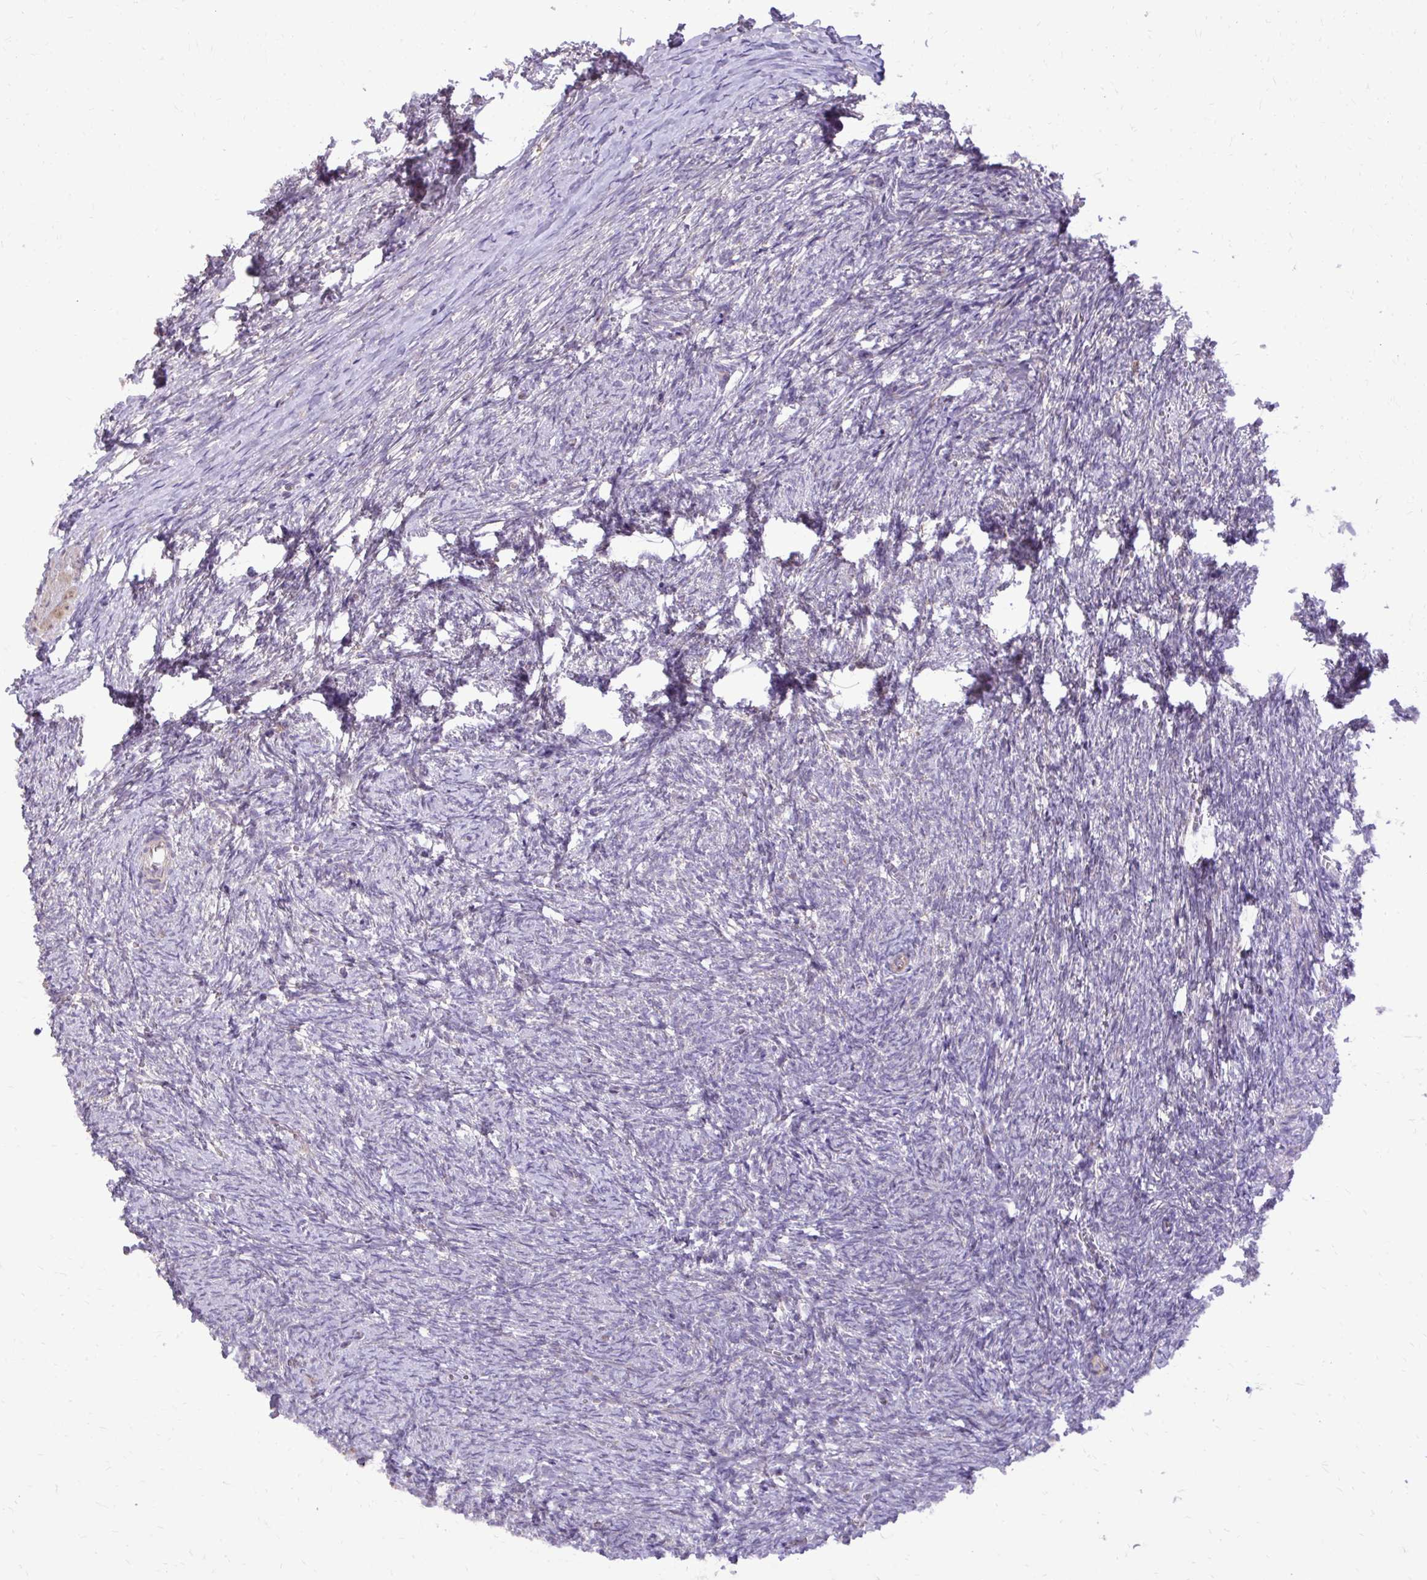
{"staining": {"intensity": "moderate", "quantity": "25%-75%", "location": "cytoplasmic/membranous"}, "tissue": "ovary", "cell_type": "Follicle cells", "image_type": "normal", "snomed": [{"axis": "morphology", "description": "Normal tissue, NOS"}, {"axis": "topography", "description": "Ovary"}], "caption": "Immunohistochemistry (IHC) staining of normal ovary, which demonstrates medium levels of moderate cytoplasmic/membranous expression in approximately 25%-75% of follicle cells indicating moderate cytoplasmic/membranous protein staining. The staining was performed using DAB (brown) for protein detection and nuclei were counterstained in hematoxylin (blue).", "gene": "ABCC3", "patient": {"sex": "female", "age": 41}}